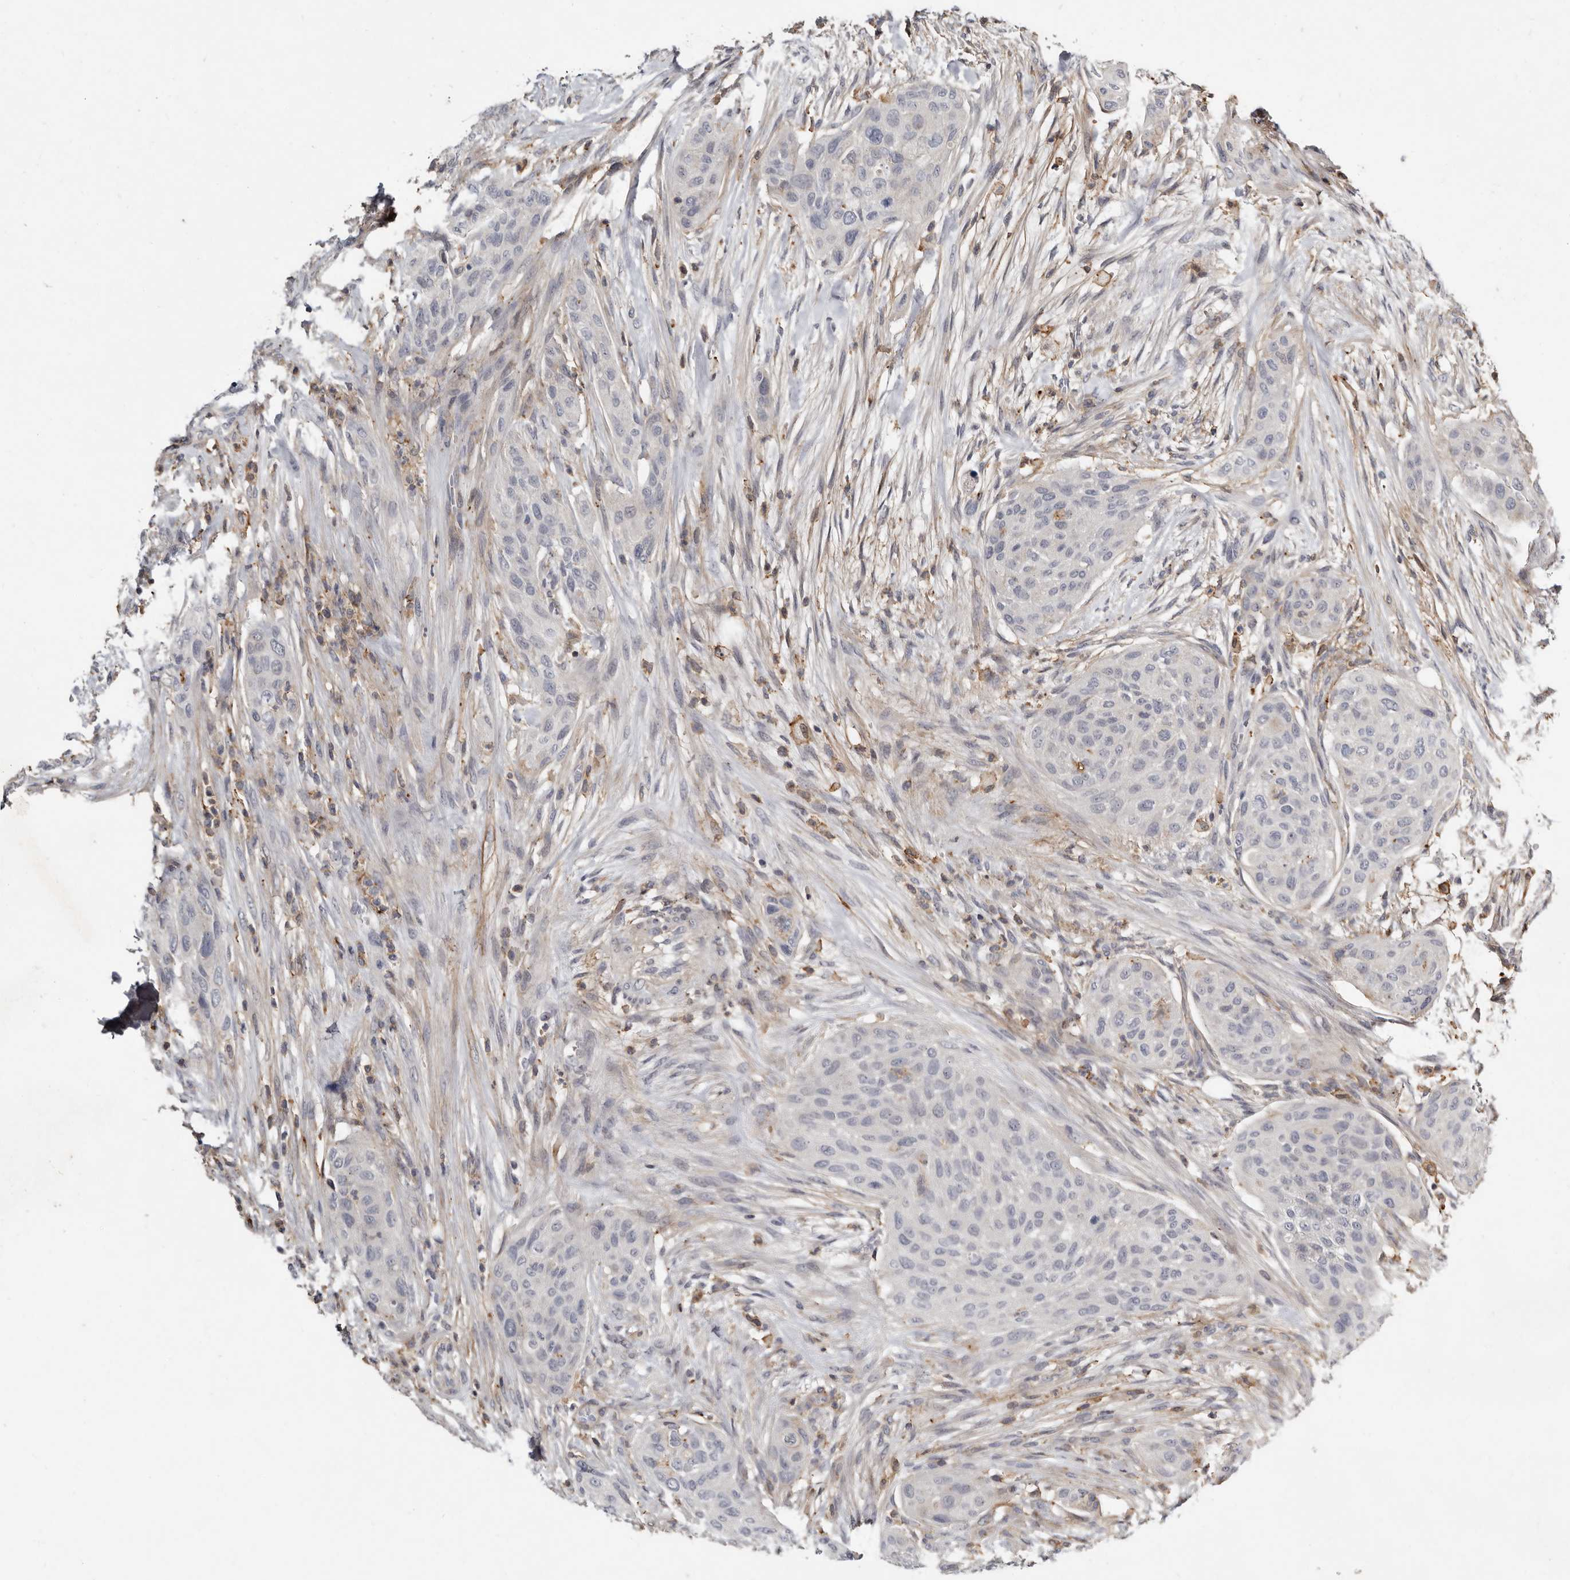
{"staining": {"intensity": "negative", "quantity": "none", "location": "none"}, "tissue": "urothelial cancer", "cell_type": "Tumor cells", "image_type": "cancer", "snomed": [{"axis": "morphology", "description": "Urothelial carcinoma, High grade"}, {"axis": "topography", "description": "Urinary bladder"}], "caption": "An image of urothelial cancer stained for a protein demonstrates no brown staining in tumor cells. (IHC, brightfield microscopy, high magnification).", "gene": "KIF26B", "patient": {"sex": "male", "age": 35}}